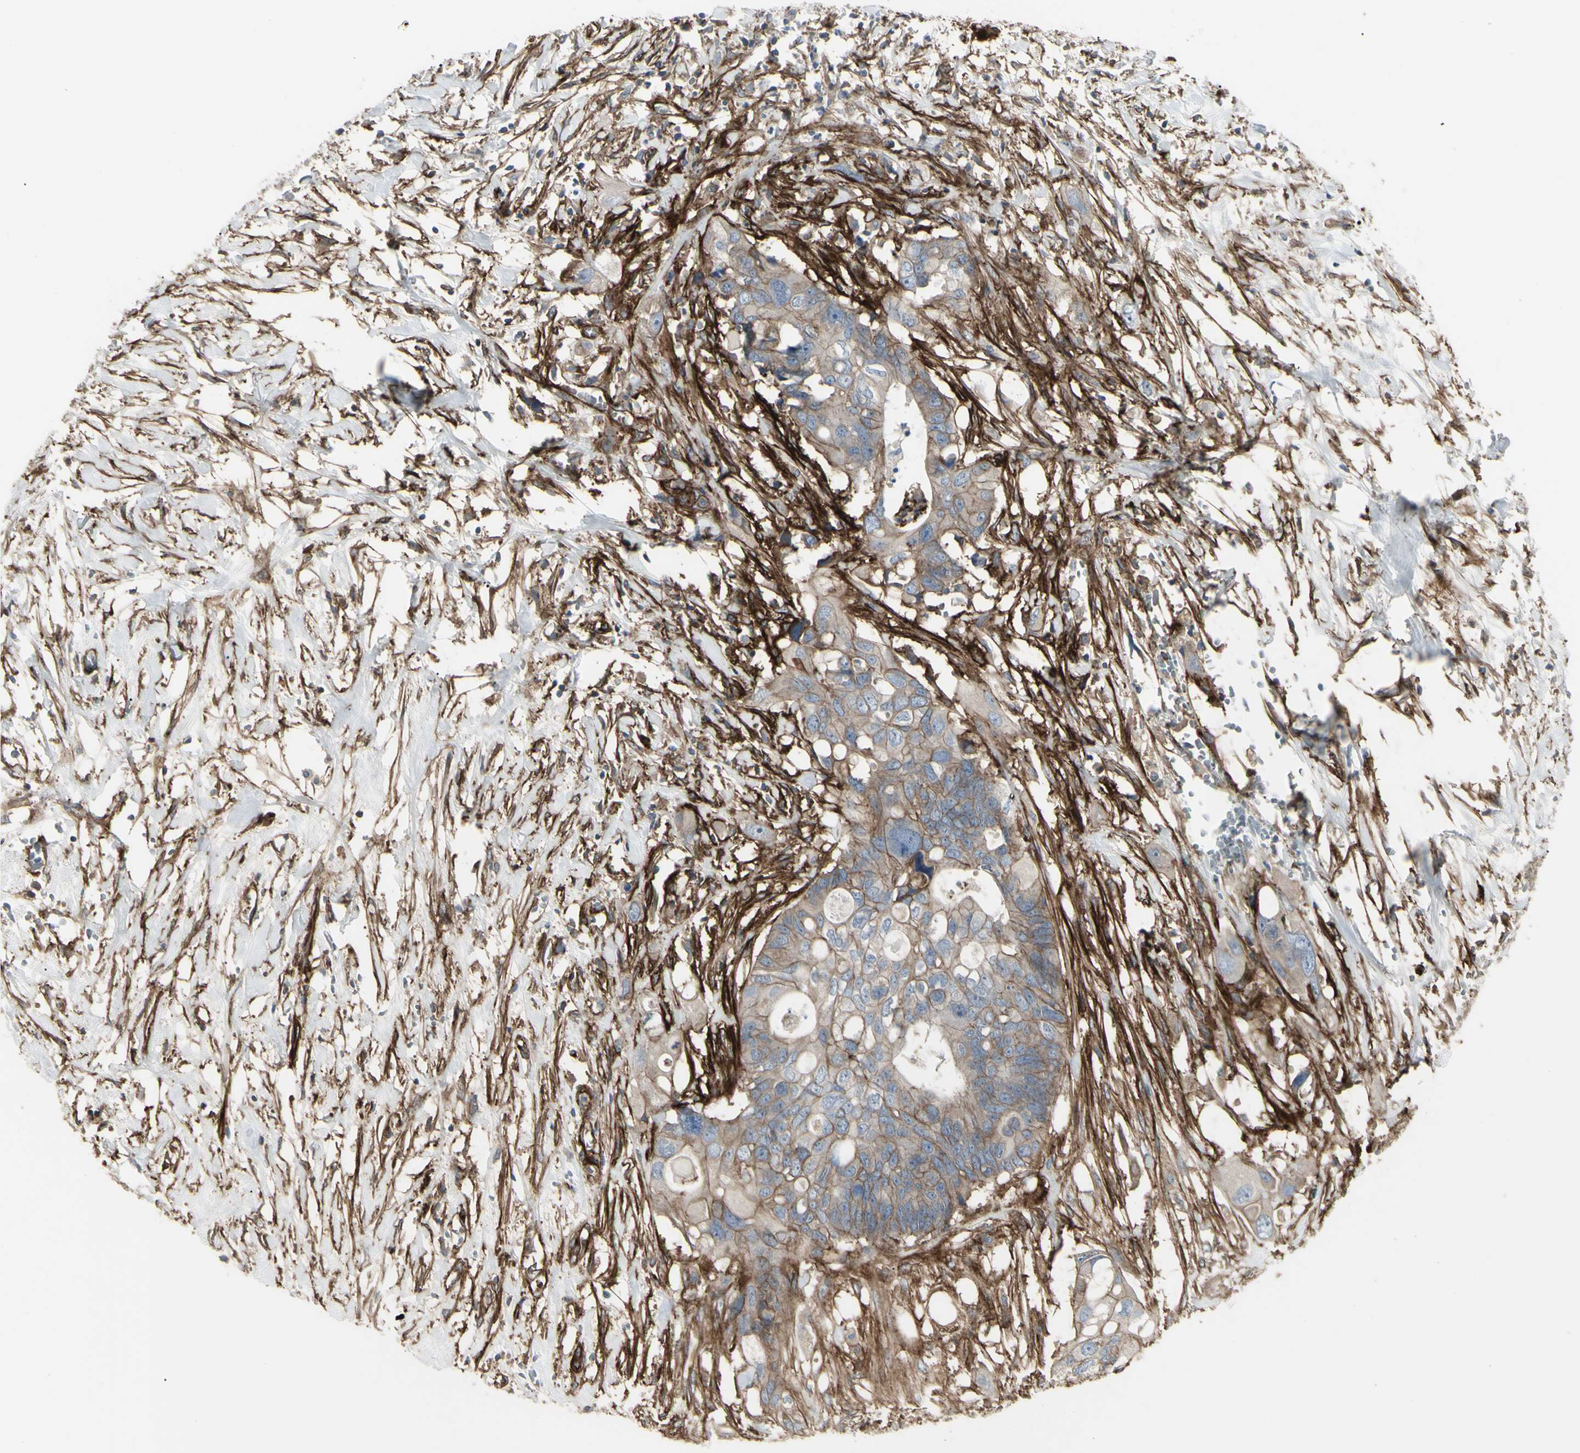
{"staining": {"intensity": "weak", "quantity": "25%-75%", "location": "cytoplasmic/membranous"}, "tissue": "colorectal cancer", "cell_type": "Tumor cells", "image_type": "cancer", "snomed": [{"axis": "morphology", "description": "Adenocarcinoma, NOS"}, {"axis": "topography", "description": "Colon"}], "caption": "This histopathology image exhibits adenocarcinoma (colorectal) stained with immunohistochemistry to label a protein in brown. The cytoplasmic/membranous of tumor cells show weak positivity for the protein. Nuclei are counter-stained blue.", "gene": "CD276", "patient": {"sex": "female", "age": 57}}